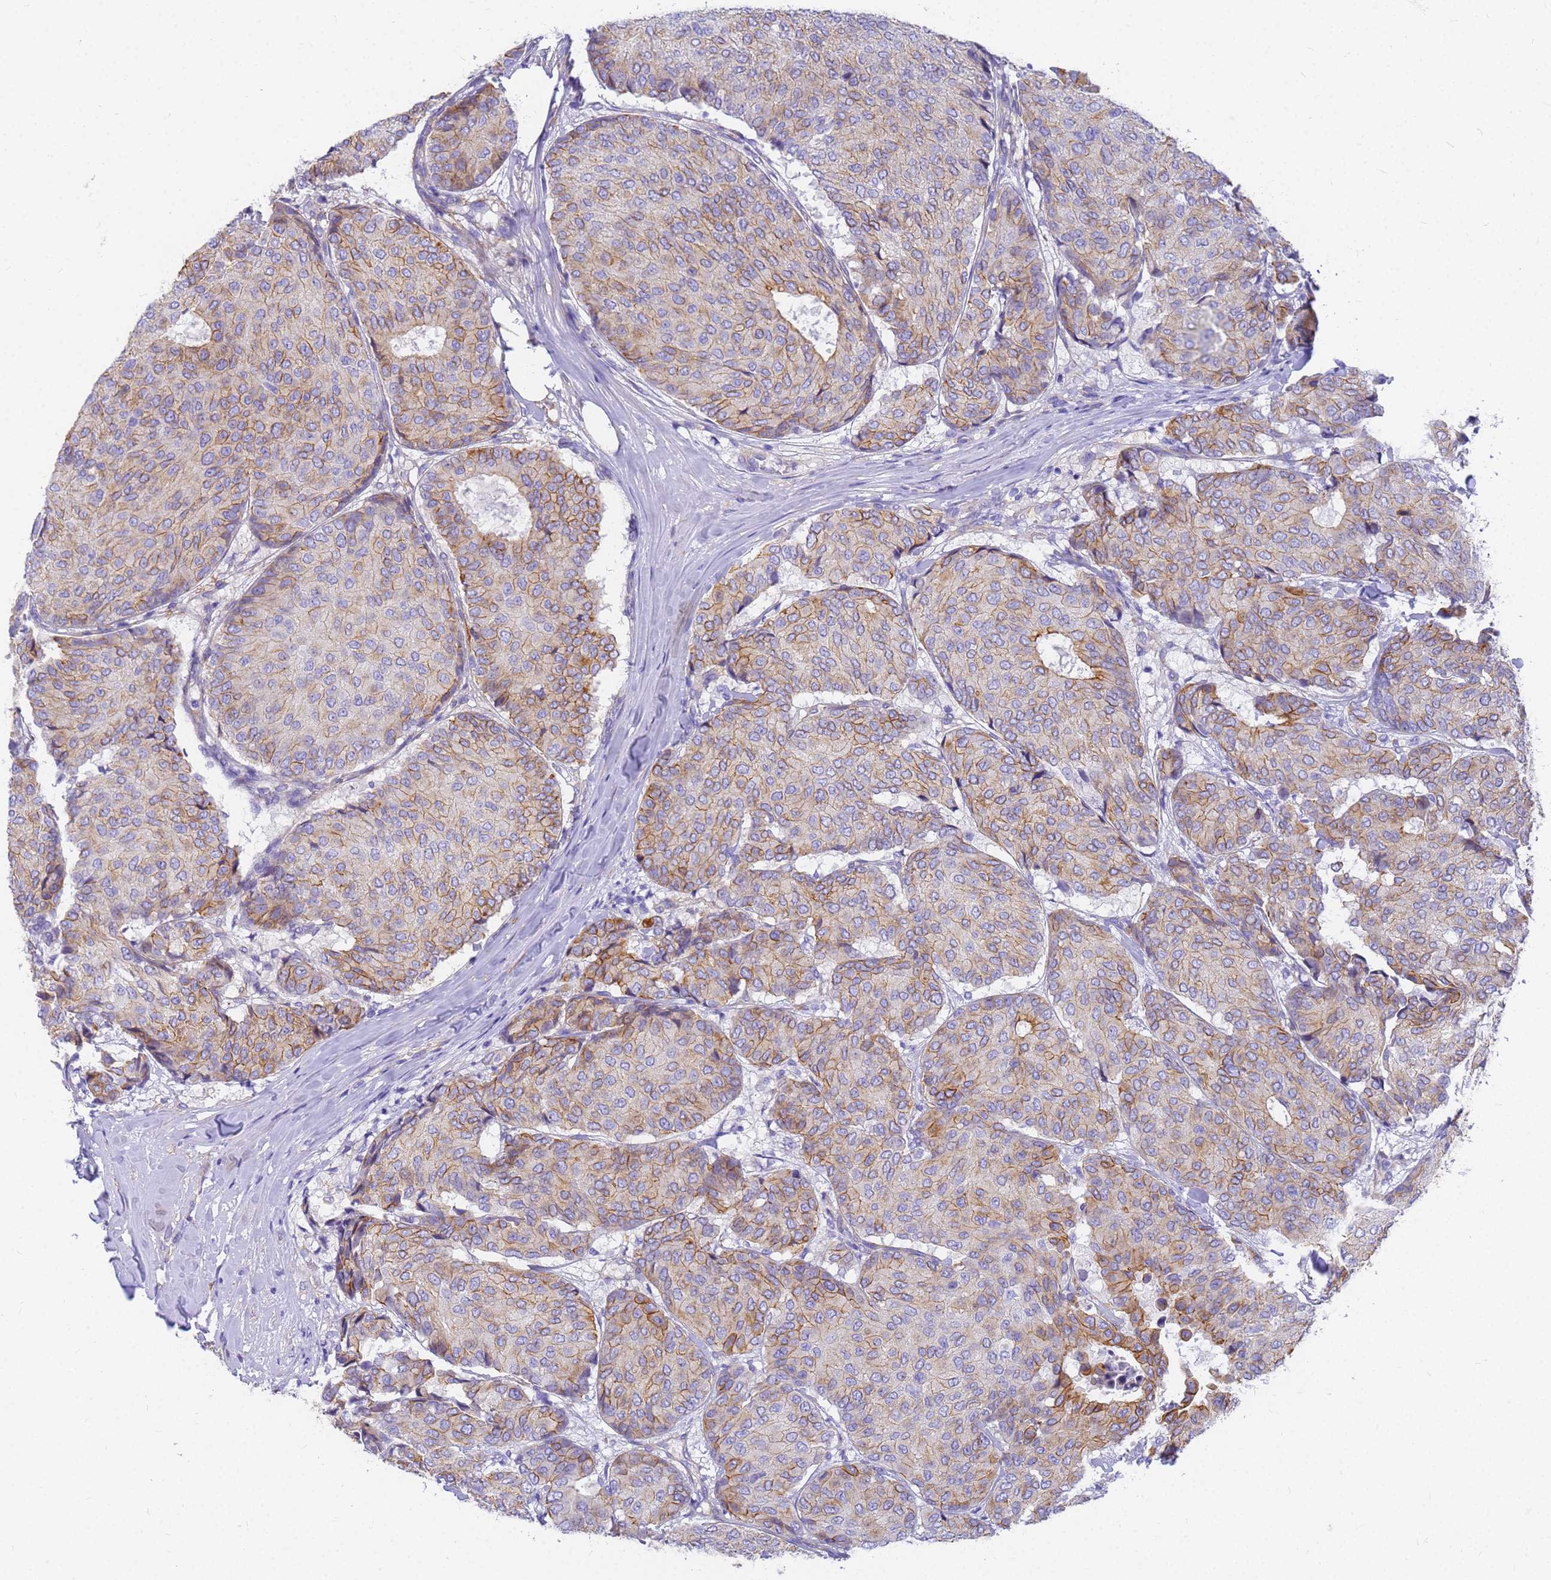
{"staining": {"intensity": "moderate", "quantity": "25%-75%", "location": "cytoplasmic/membranous"}, "tissue": "breast cancer", "cell_type": "Tumor cells", "image_type": "cancer", "snomed": [{"axis": "morphology", "description": "Duct carcinoma"}, {"axis": "topography", "description": "Breast"}], "caption": "Protein staining of breast cancer (invasive ductal carcinoma) tissue exhibits moderate cytoplasmic/membranous expression in approximately 25%-75% of tumor cells.", "gene": "MVB12A", "patient": {"sex": "female", "age": 75}}